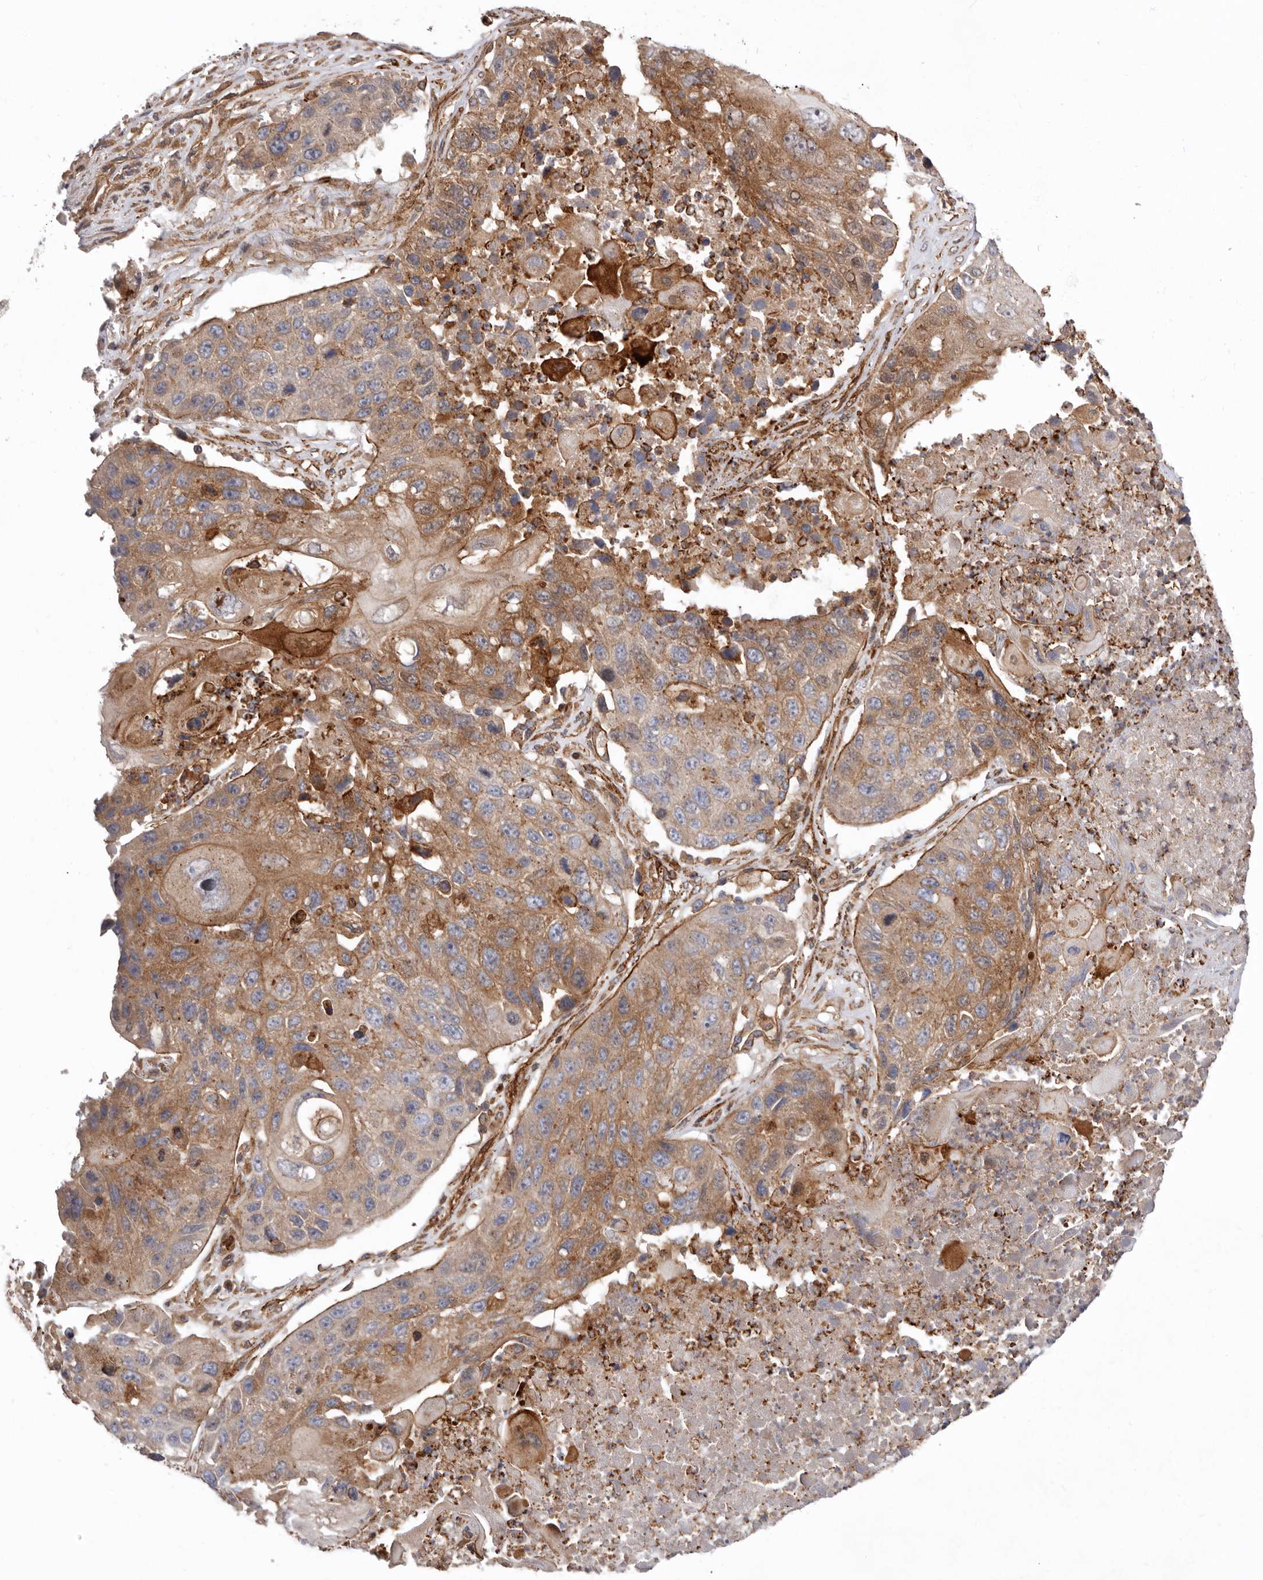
{"staining": {"intensity": "moderate", "quantity": ">75%", "location": "cytoplasmic/membranous"}, "tissue": "lung cancer", "cell_type": "Tumor cells", "image_type": "cancer", "snomed": [{"axis": "morphology", "description": "Squamous cell carcinoma, NOS"}, {"axis": "topography", "description": "Lung"}], "caption": "Immunohistochemistry (IHC) of human lung squamous cell carcinoma demonstrates medium levels of moderate cytoplasmic/membranous expression in approximately >75% of tumor cells. The protein of interest is stained brown, and the nuclei are stained in blue (DAB IHC with brightfield microscopy, high magnification).", "gene": "TMC7", "patient": {"sex": "male", "age": 61}}